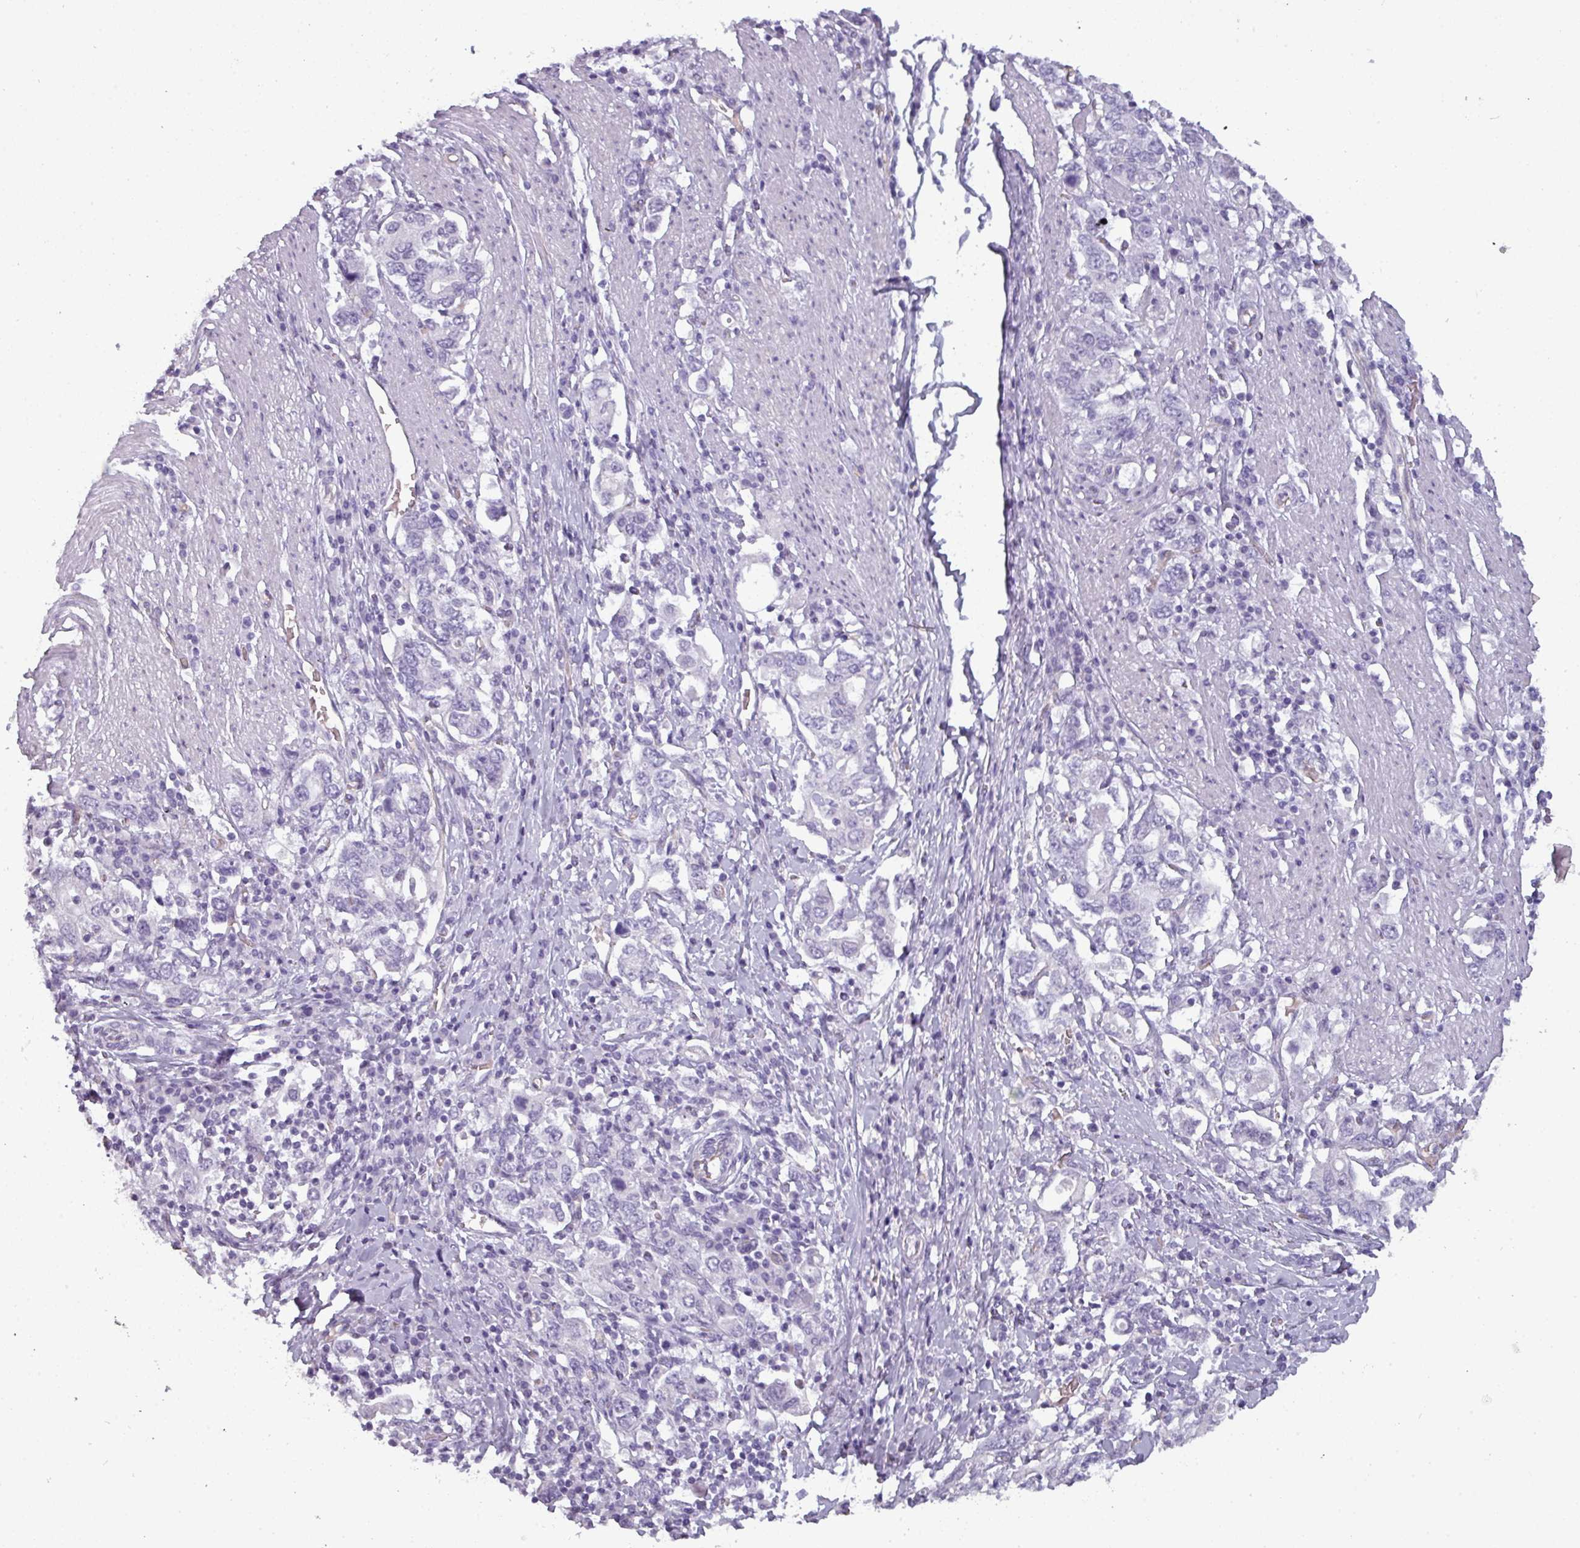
{"staining": {"intensity": "negative", "quantity": "none", "location": "none"}, "tissue": "stomach cancer", "cell_type": "Tumor cells", "image_type": "cancer", "snomed": [{"axis": "morphology", "description": "Adenocarcinoma, NOS"}, {"axis": "topography", "description": "Stomach, upper"}, {"axis": "topography", "description": "Stomach"}], "caption": "Tumor cells are negative for brown protein staining in adenocarcinoma (stomach). (Brightfield microscopy of DAB immunohistochemistry (IHC) at high magnification).", "gene": "AREL1", "patient": {"sex": "male", "age": 62}}